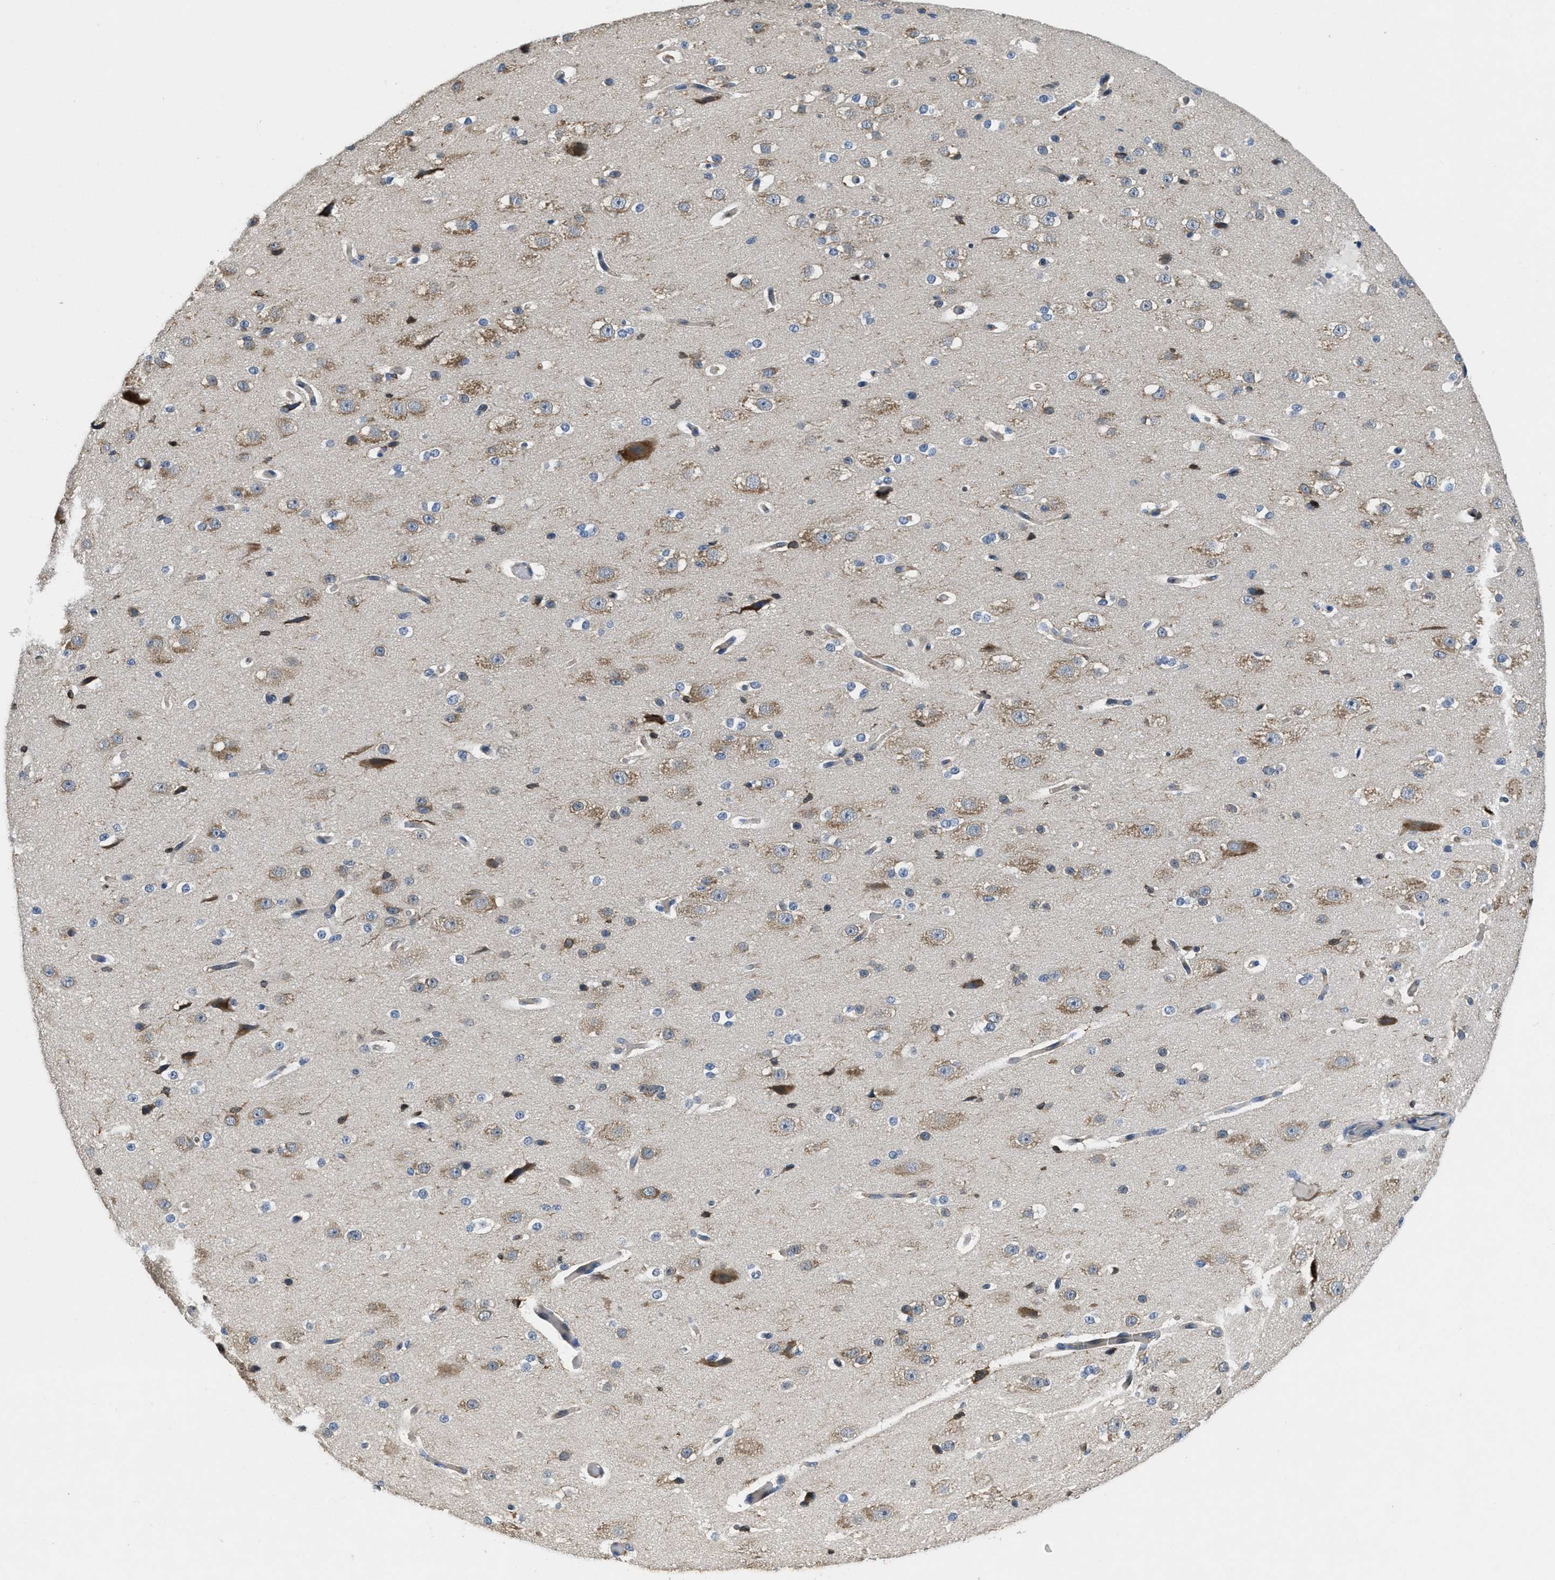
{"staining": {"intensity": "negative", "quantity": "none", "location": "none"}, "tissue": "cerebral cortex", "cell_type": "Endothelial cells", "image_type": "normal", "snomed": [{"axis": "morphology", "description": "Normal tissue, NOS"}, {"axis": "morphology", "description": "Developmental malformation"}, {"axis": "topography", "description": "Cerebral cortex"}], "caption": "Endothelial cells are negative for protein expression in normal human cerebral cortex. The staining was performed using DAB (3,3'-diaminobenzidine) to visualize the protein expression in brown, while the nuclei were stained in blue with hematoxylin (Magnification: 20x).", "gene": "DGKE", "patient": {"sex": "female", "age": 30}}